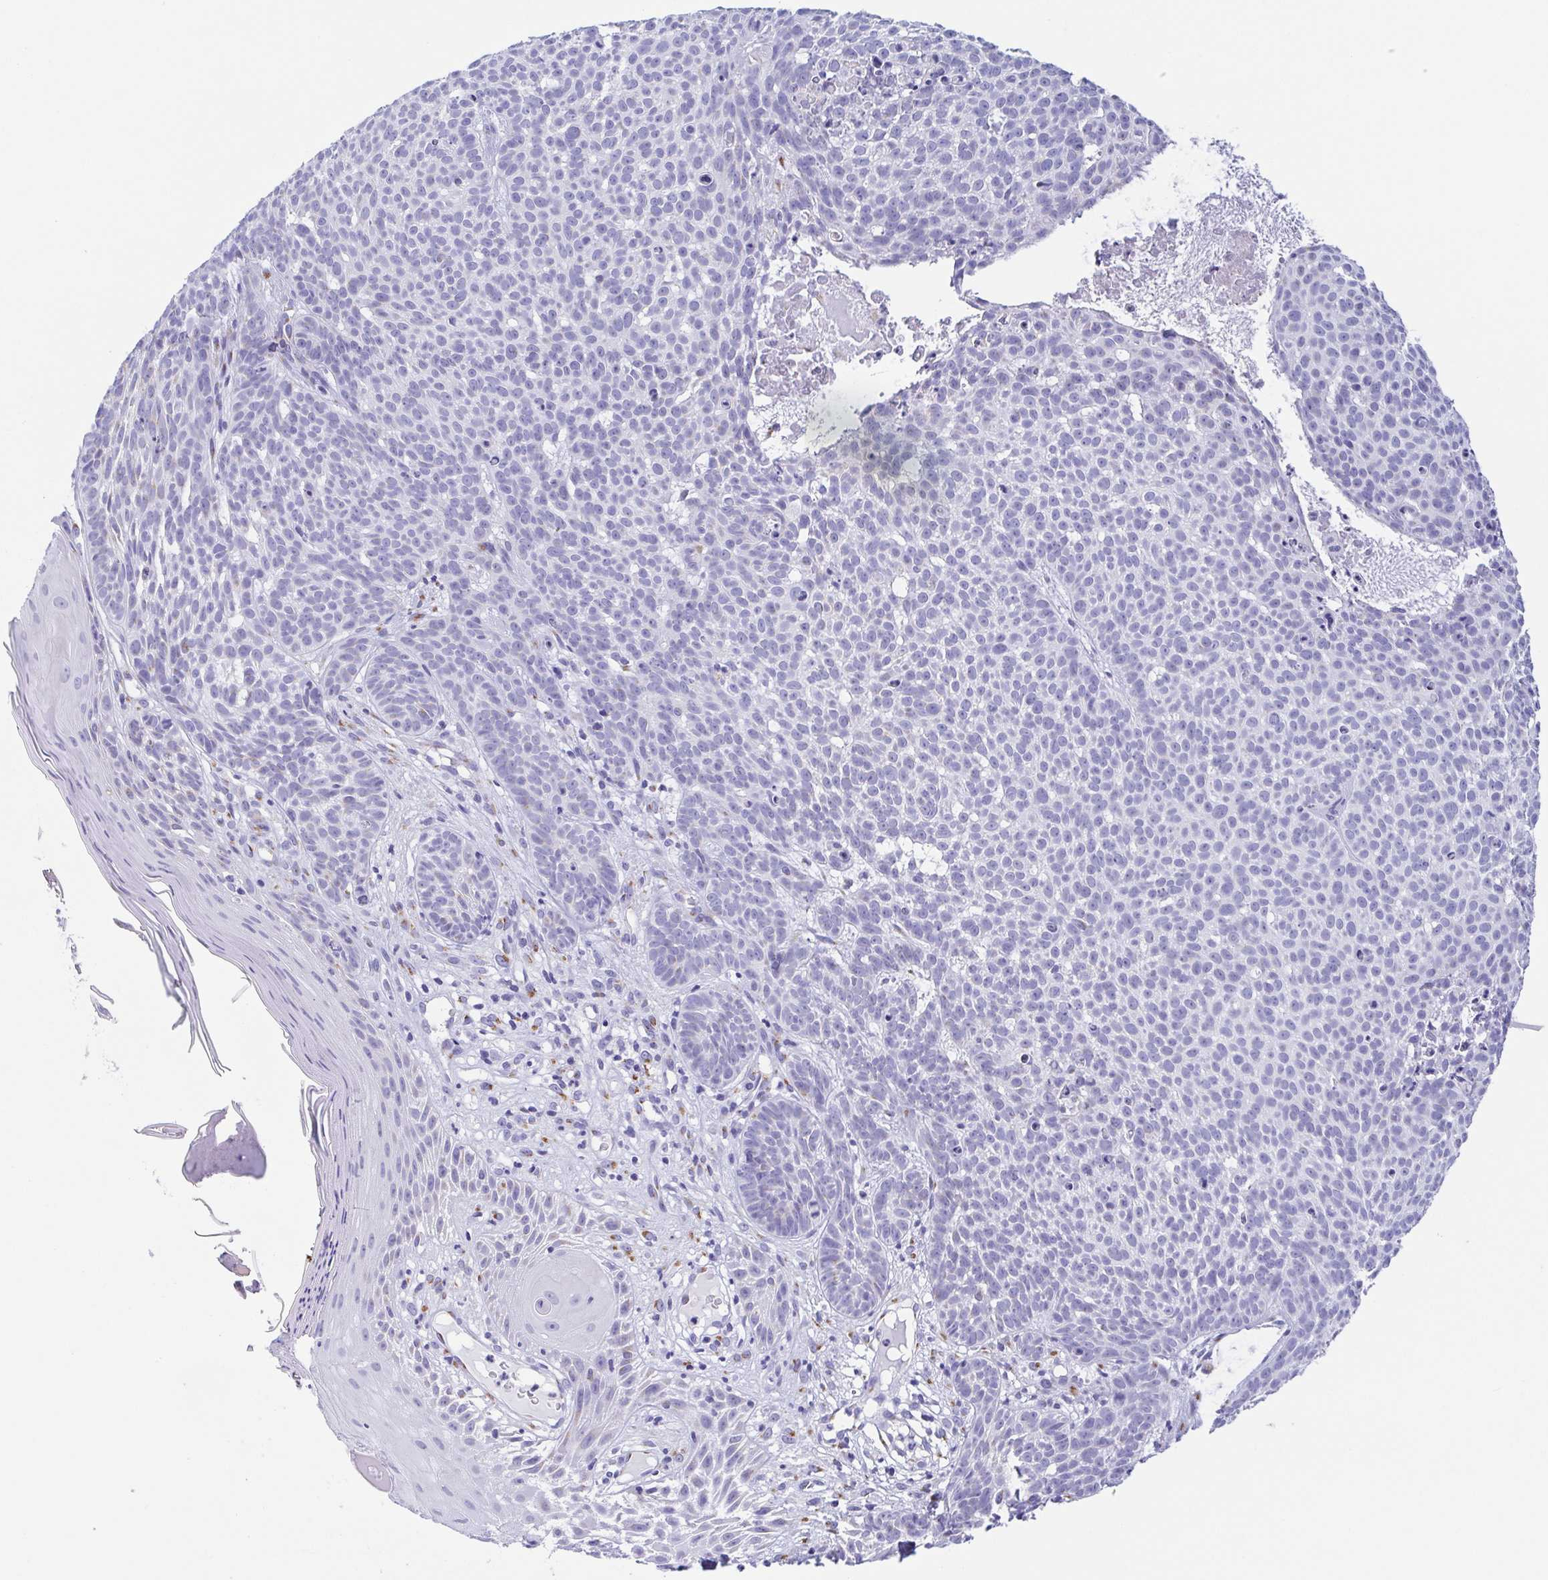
{"staining": {"intensity": "negative", "quantity": "none", "location": "none"}, "tissue": "skin cancer", "cell_type": "Tumor cells", "image_type": "cancer", "snomed": [{"axis": "morphology", "description": "Basal cell carcinoma"}, {"axis": "topography", "description": "Skin"}], "caption": "Tumor cells are negative for protein expression in human basal cell carcinoma (skin).", "gene": "SULT1B1", "patient": {"sex": "male", "age": 90}}